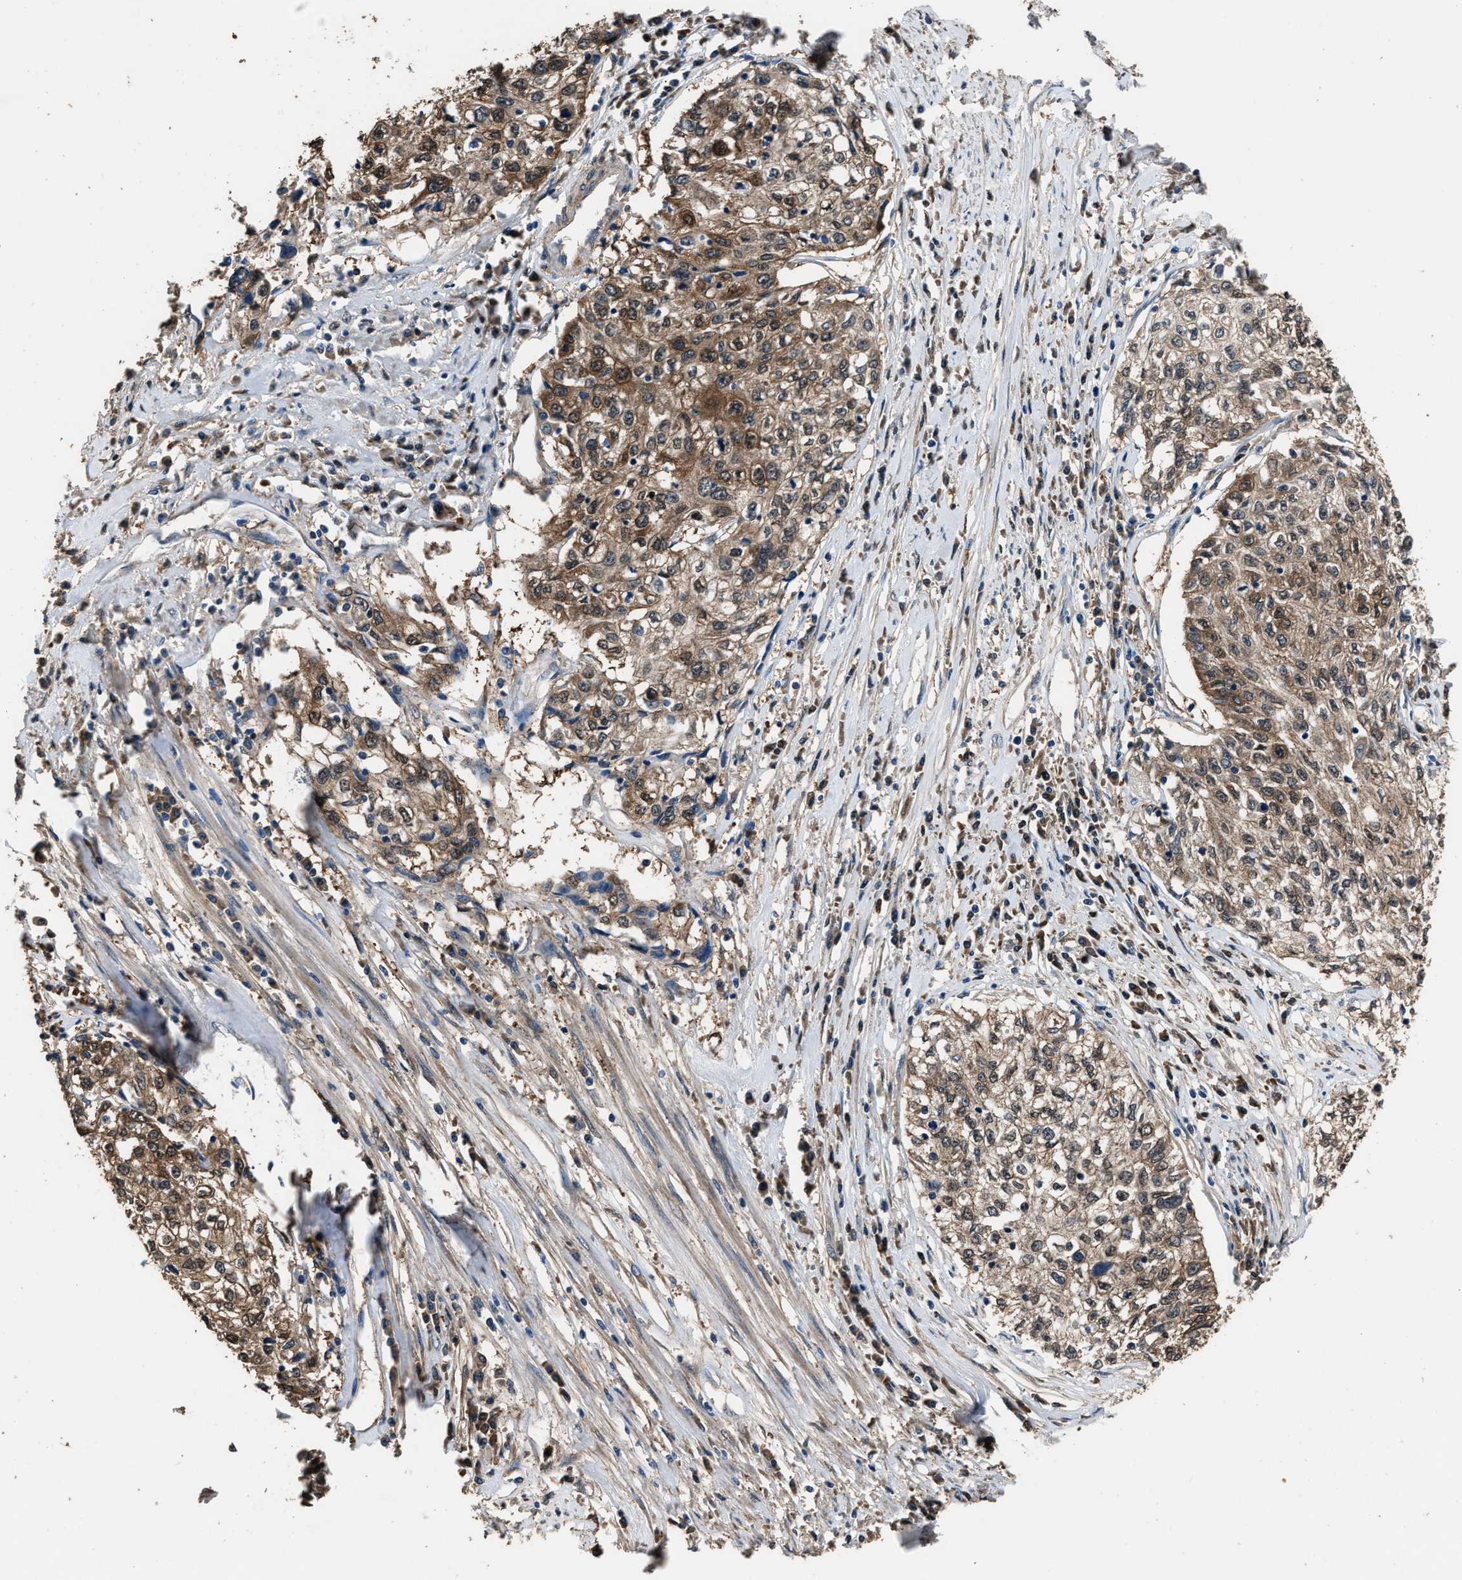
{"staining": {"intensity": "moderate", "quantity": ">75%", "location": "cytoplasmic/membranous"}, "tissue": "cervical cancer", "cell_type": "Tumor cells", "image_type": "cancer", "snomed": [{"axis": "morphology", "description": "Squamous cell carcinoma, NOS"}, {"axis": "topography", "description": "Cervix"}], "caption": "Cervical squamous cell carcinoma tissue displays moderate cytoplasmic/membranous staining in about >75% of tumor cells The protein of interest is shown in brown color, while the nuclei are stained blue.", "gene": "GSTP1", "patient": {"sex": "female", "age": 57}}